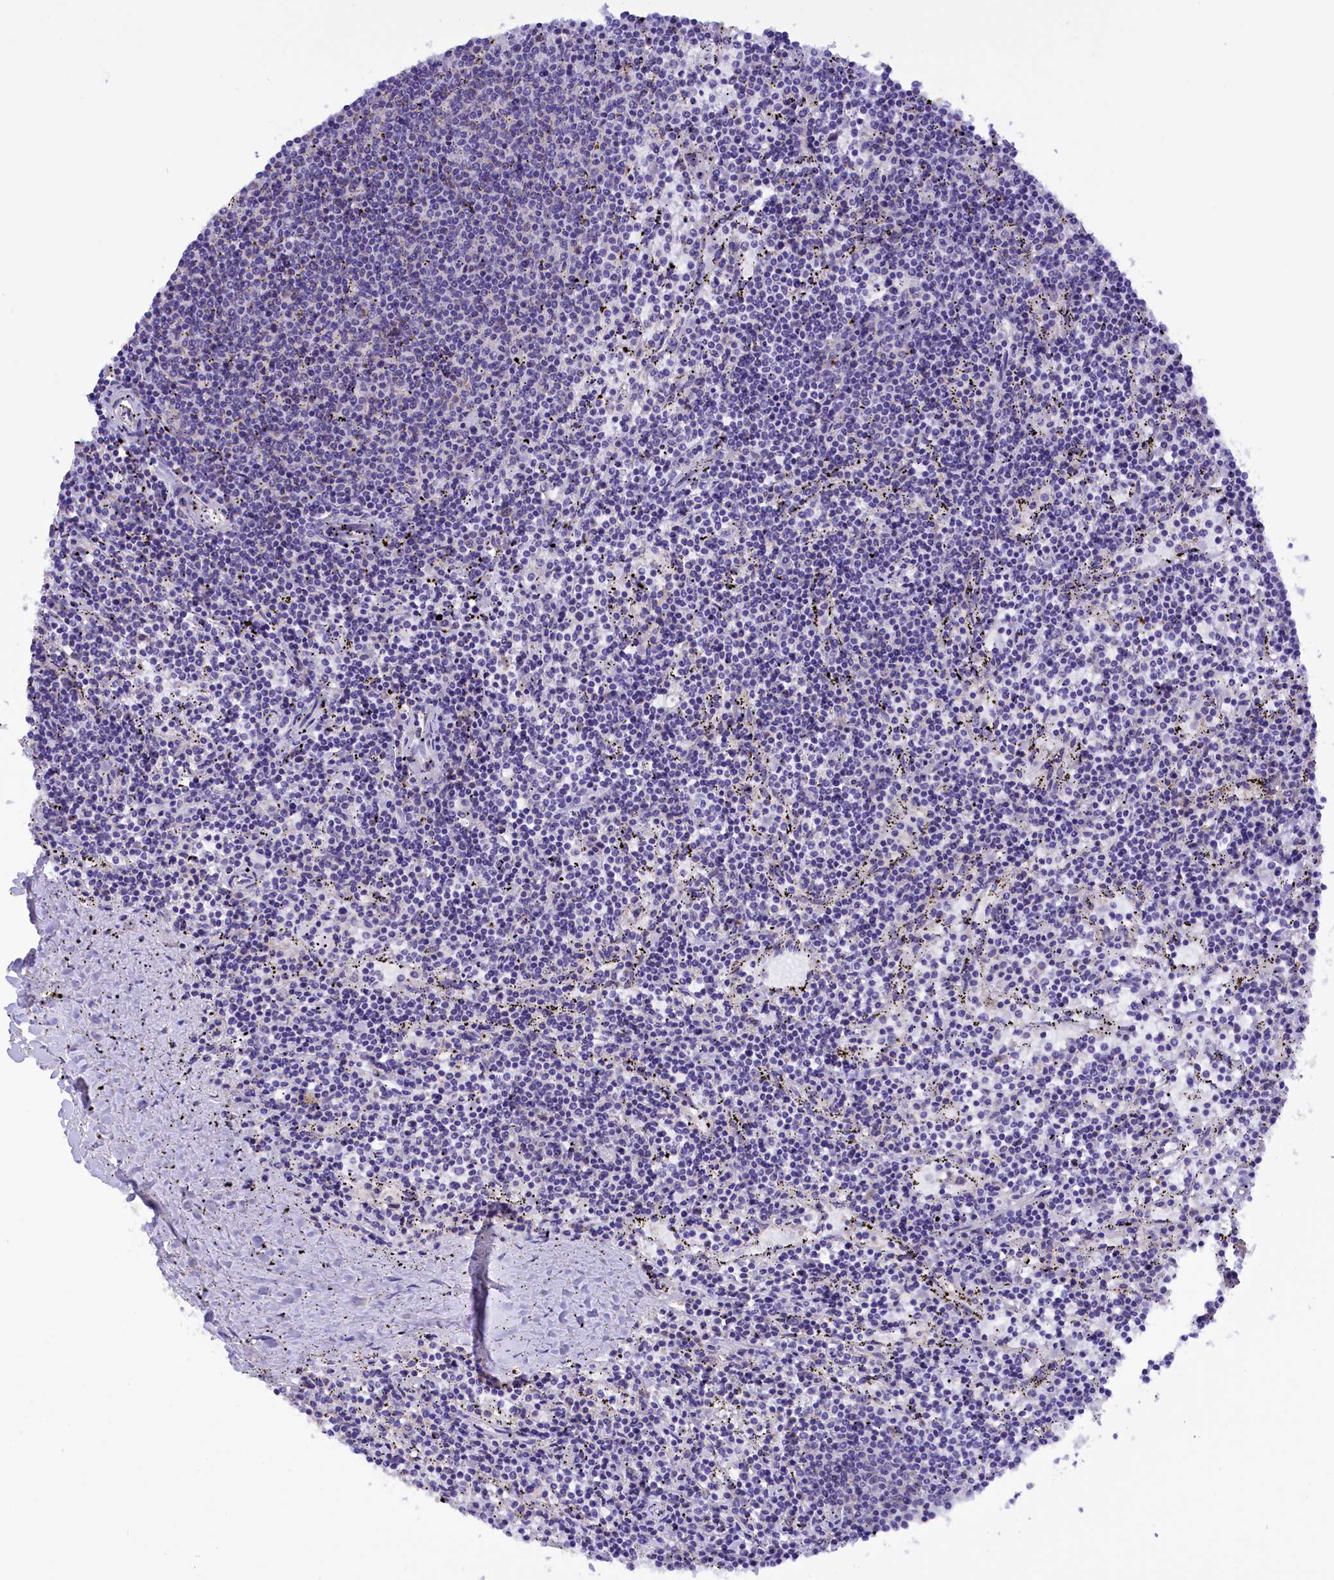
{"staining": {"intensity": "negative", "quantity": "none", "location": "none"}, "tissue": "lymphoma", "cell_type": "Tumor cells", "image_type": "cancer", "snomed": [{"axis": "morphology", "description": "Malignant lymphoma, non-Hodgkin's type, Low grade"}, {"axis": "topography", "description": "Spleen"}], "caption": "High power microscopy photomicrograph of an immunohistochemistry micrograph of lymphoma, revealing no significant staining in tumor cells.", "gene": "PKIA", "patient": {"sex": "female", "age": 50}}